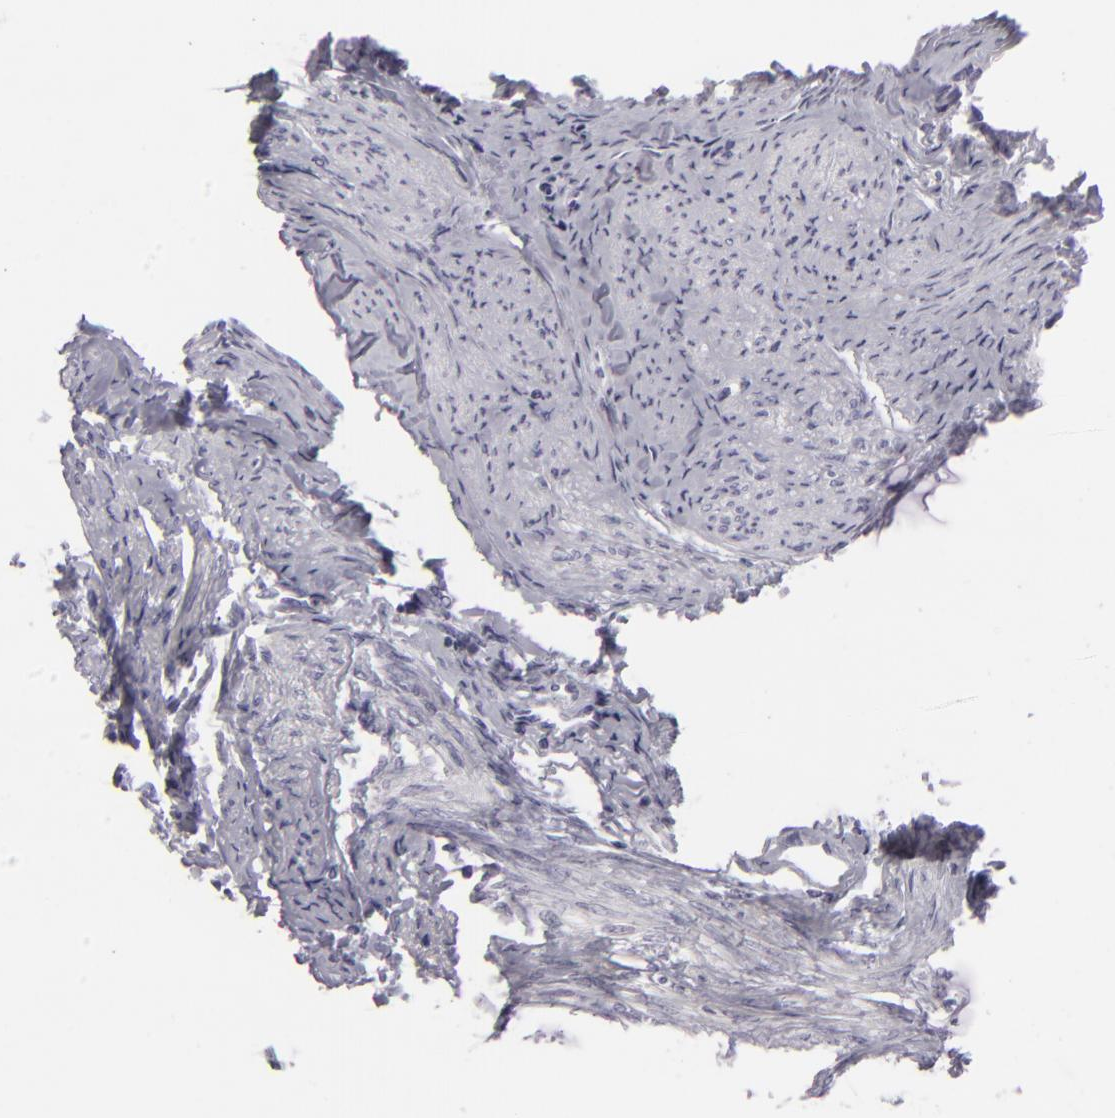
{"staining": {"intensity": "negative", "quantity": "none", "location": "none"}, "tissue": "cervical cancer", "cell_type": "Tumor cells", "image_type": "cancer", "snomed": [{"axis": "morphology", "description": "Adenocarcinoma, NOS"}, {"axis": "topography", "description": "Cervix"}], "caption": "IHC image of human cervical cancer (adenocarcinoma) stained for a protein (brown), which shows no positivity in tumor cells. The staining is performed using DAB brown chromogen with nuclei counter-stained in using hematoxylin.", "gene": "CDX2", "patient": {"sex": "female", "age": 49}}